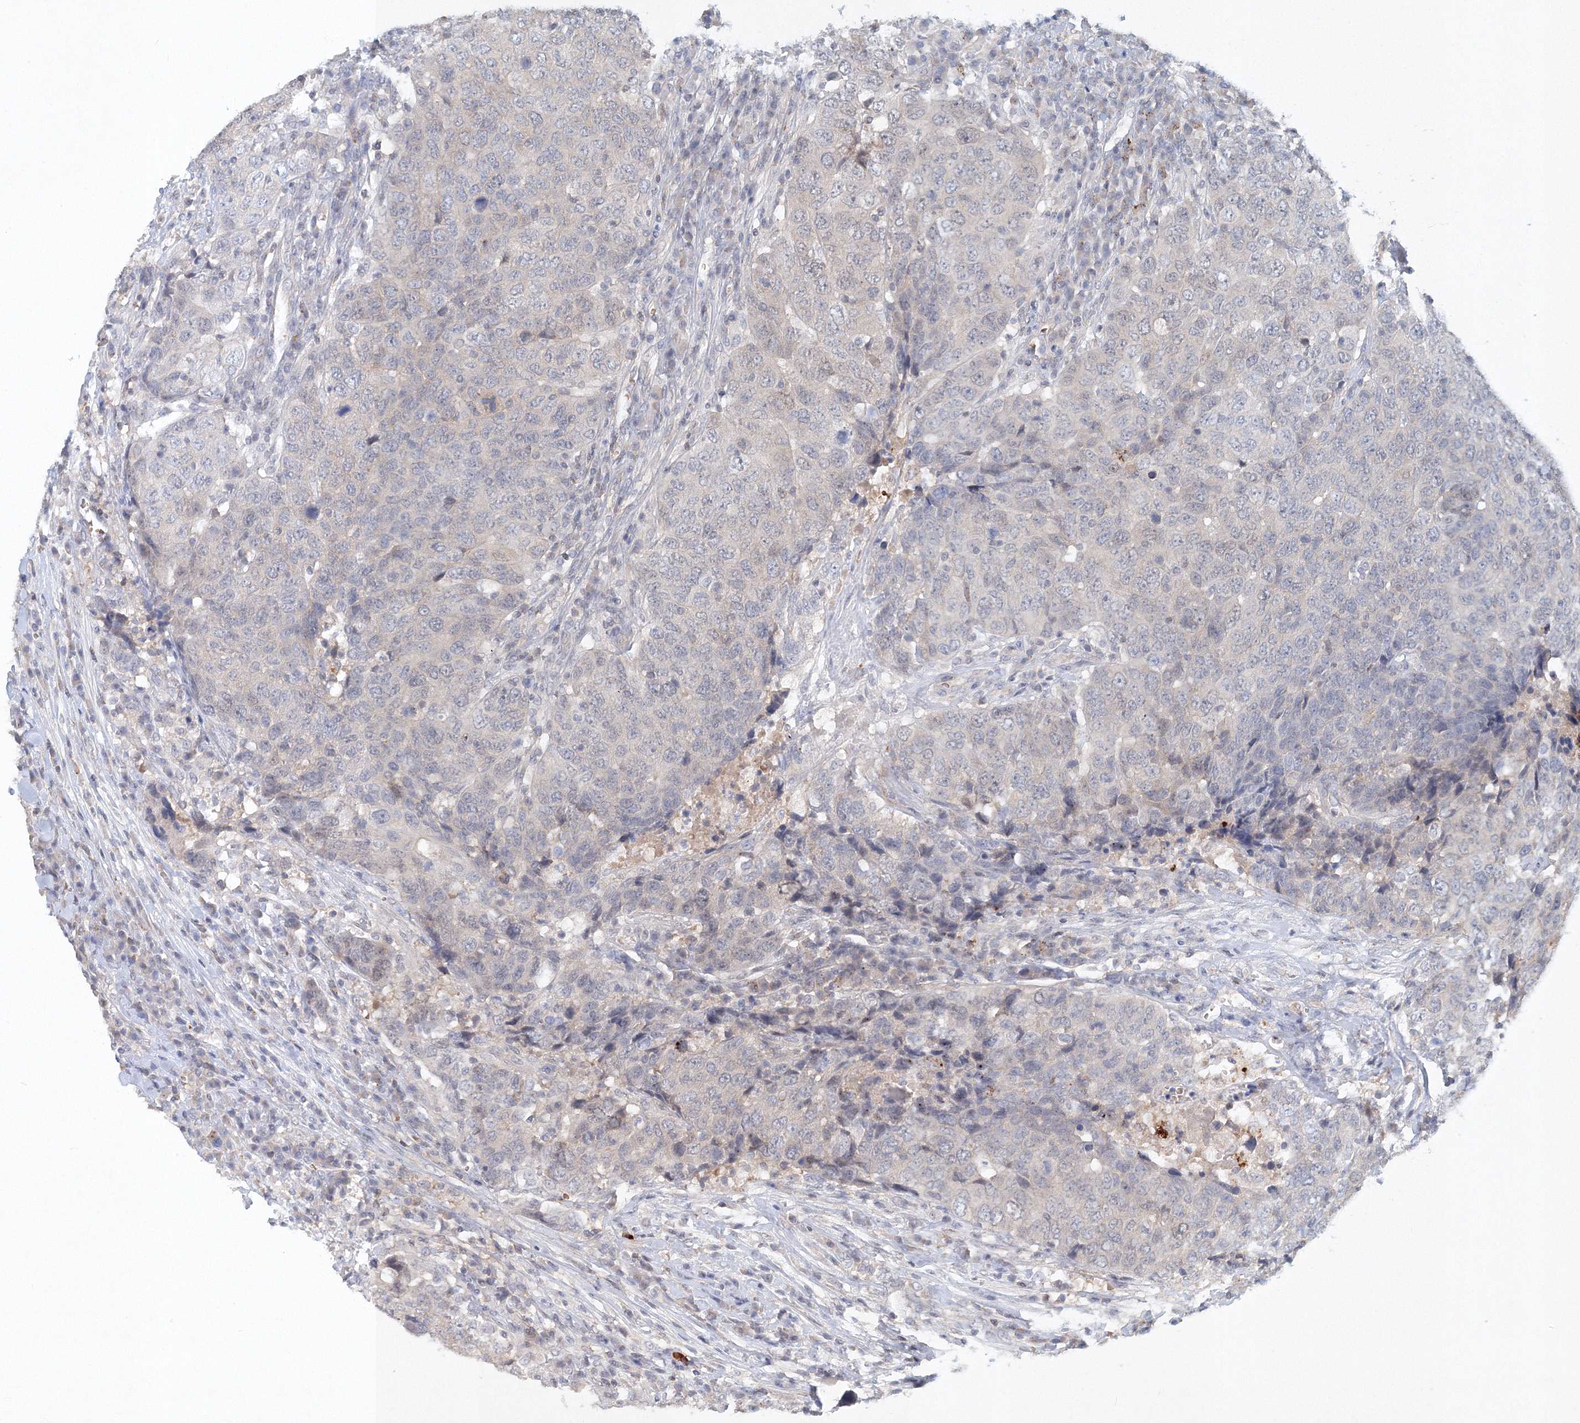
{"staining": {"intensity": "negative", "quantity": "none", "location": "none"}, "tissue": "head and neck cancer", "cell_type": "Tumor cells", "image_type": "cancer", "snomed": [{"axis": "morphology", "description": "Squamous cell carcinoma, NOS"}, {"axis": "topography", "description": "Head-Neck"}], "caption": "Human head and neck cancer (squamous cell carcinoma) stained for a protein using immunohistochemistry (IHC) reveals no expression in tumor cells.", "gene": "SH3BP5", "patient": {"sex": "male", "age": 66}}